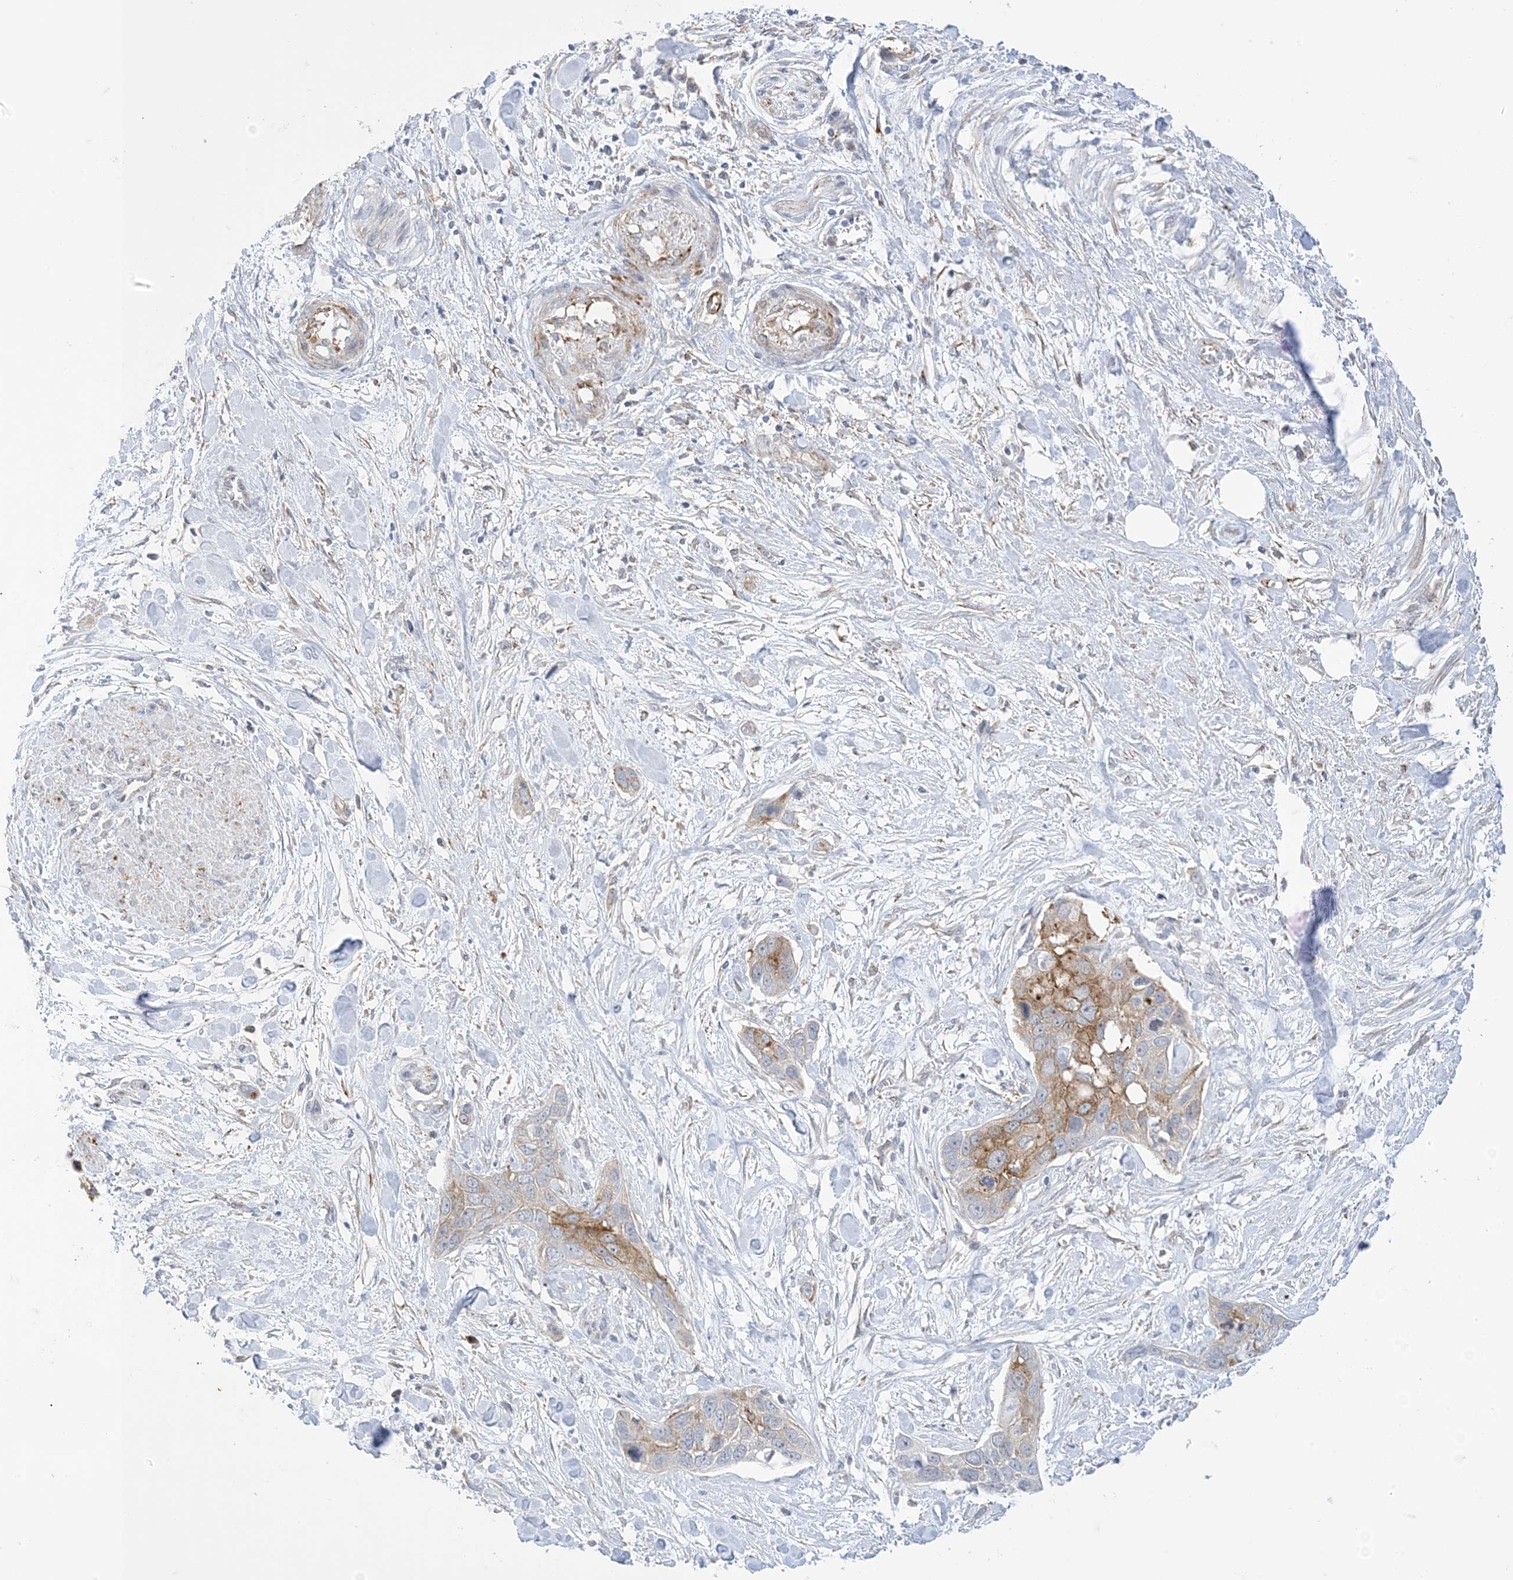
{"staining": {"intensity": "moderate", "quantity": "25%-75%", "location": "cytoplasmic/membranous"}, "tissue": "pancreatic cancer", "cell_type": "Tumor cells", "image_type": "cancer", "snomed": [{"axis": "morphology", "description": "Adenocarcinoma, NOS"}, {"axis": "topography", "description": "Pancreas"}], "caption": "A histopathology image of human pancreatic cancer stained for a protein displays moderate cytoplasmic/membranous brown staining in tumor cells. The protein of interest is shown in brown color, while the nuclei are stained blue.", "gene": "RAC1", "patient": {"sex": "female", "age": 60}}